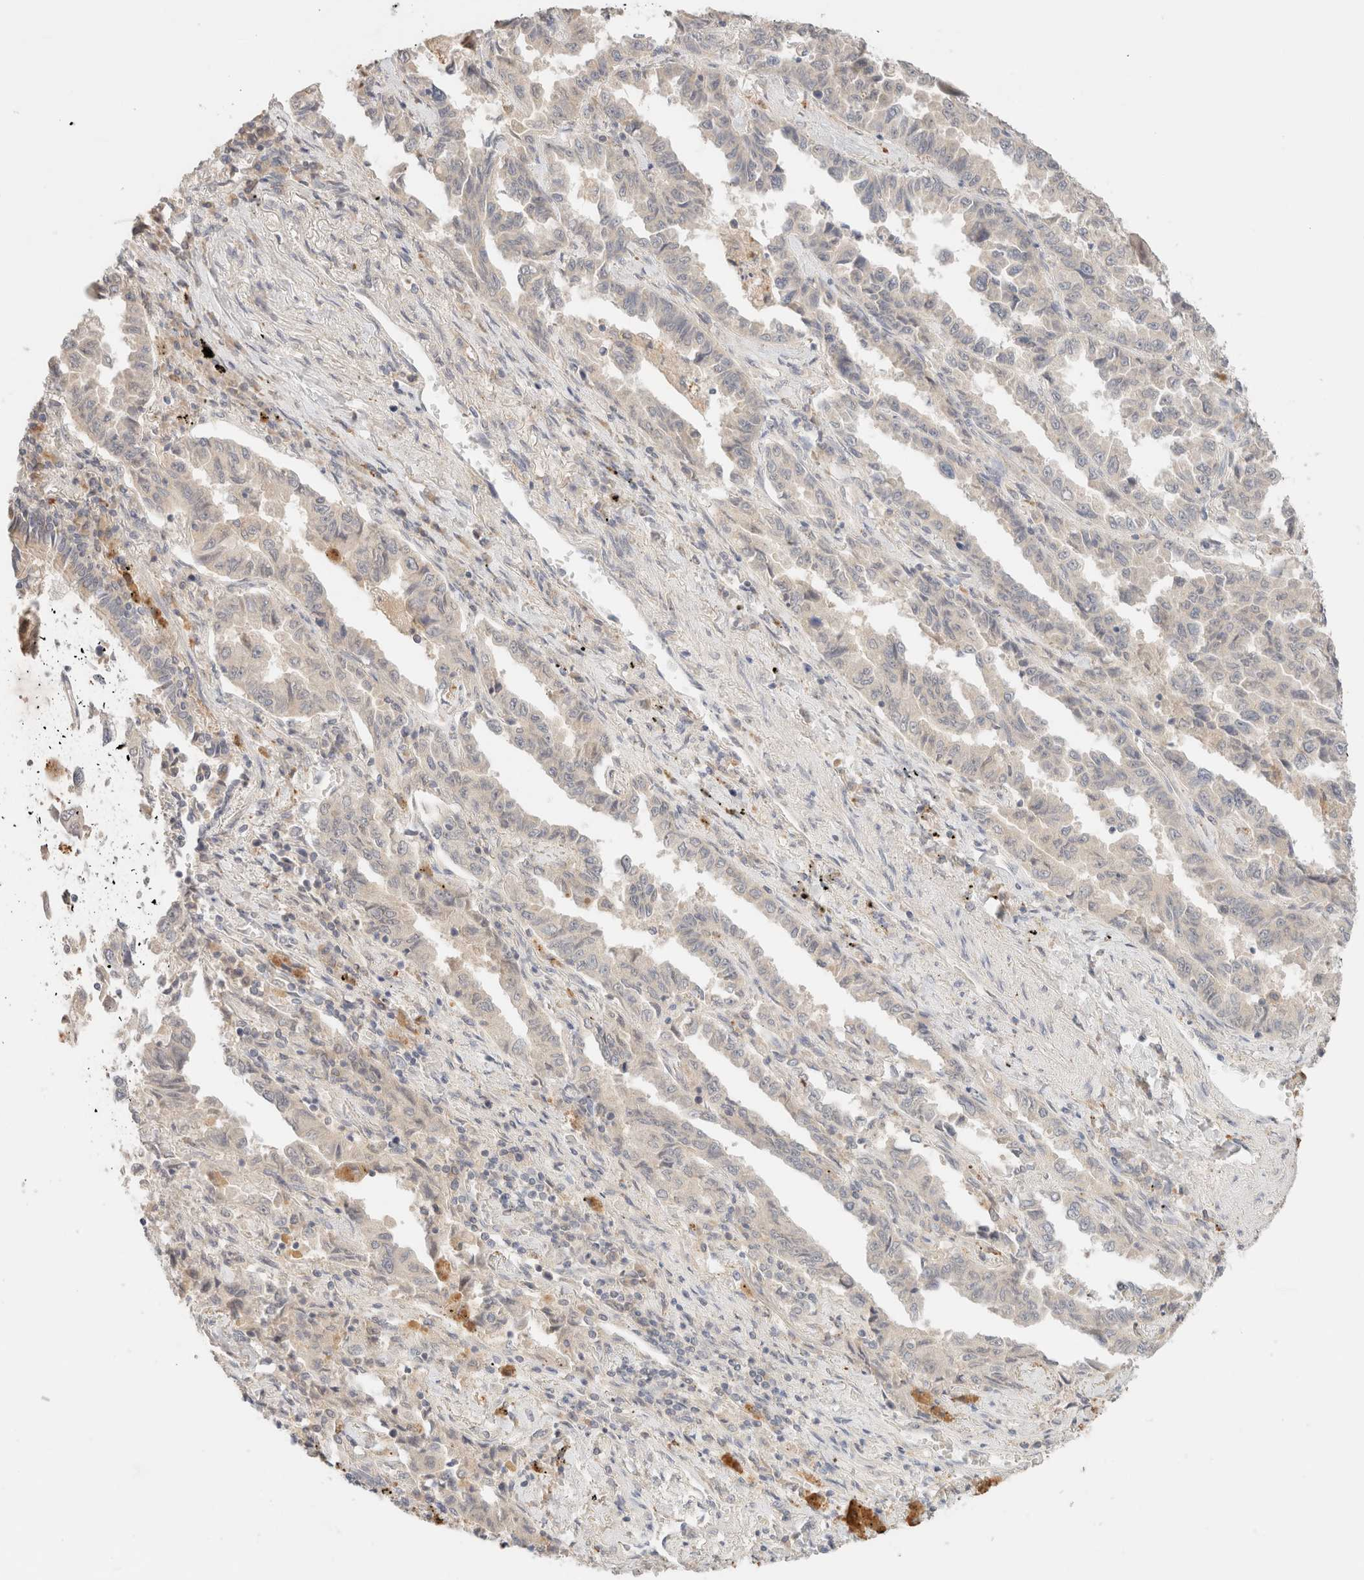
{"staining": {"intensity": "negative", "quantity": "none", "location": "none"}, "tissue": "lung cancer", "cell_type": "Tumor cells", "image_type": "cancer", "snomed": [{"axis": "morphology", "description": "Adenocarcinoma, NOS"}, {"axis": "topography", "description": "Lung"}], "caption": "Immunohistochemistry (IHC) of human lung cancer shows no staining in tumor cells. (DAB (3,3'-diaminobenzidine) immunohistochemistry (IHC) with hematoxylin counter stain).", "gene": "SARM1", "patient": {"sex": "female", "age": 51}}